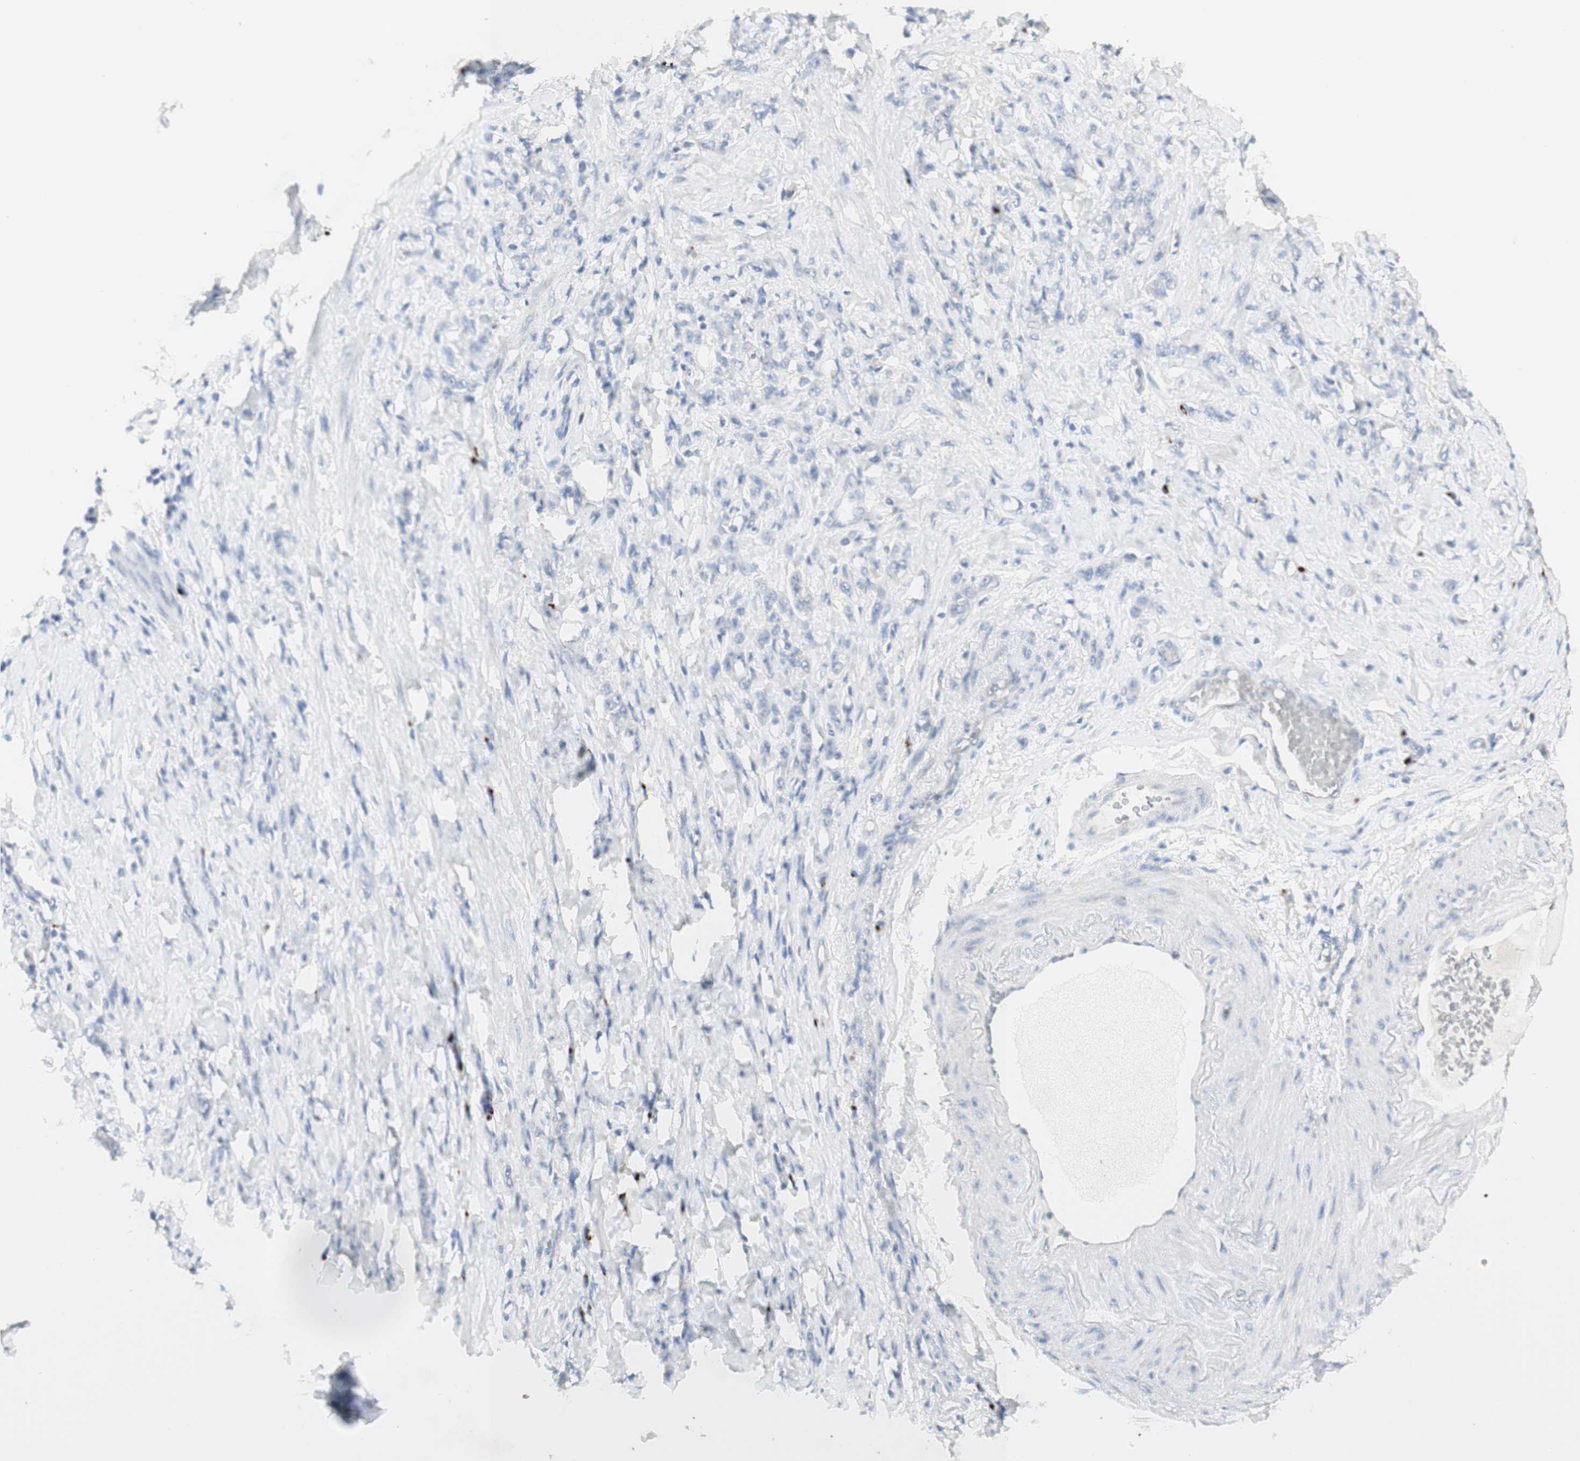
{"staining": {"intensity": "negative", "quantity": "none", "location": "none"}, "tissue": "stomach cancer", "cell_type": "Tumor cells", "image_type": "cancer", "snomed": [{"axis": "morphology", "description": "Adenocarcinoma, NOS"}, {"axis": "topography", "description": "Stomach"}], "caption": "This image is of adenocarcinoma (stomach) stained with immunohistochemistry to label a protein in brown with the nuclei are counter-stained blue. There is no expression in tumor cells.", "gene": "MANEA", "patient": {"sex": "male", "age": 82}}